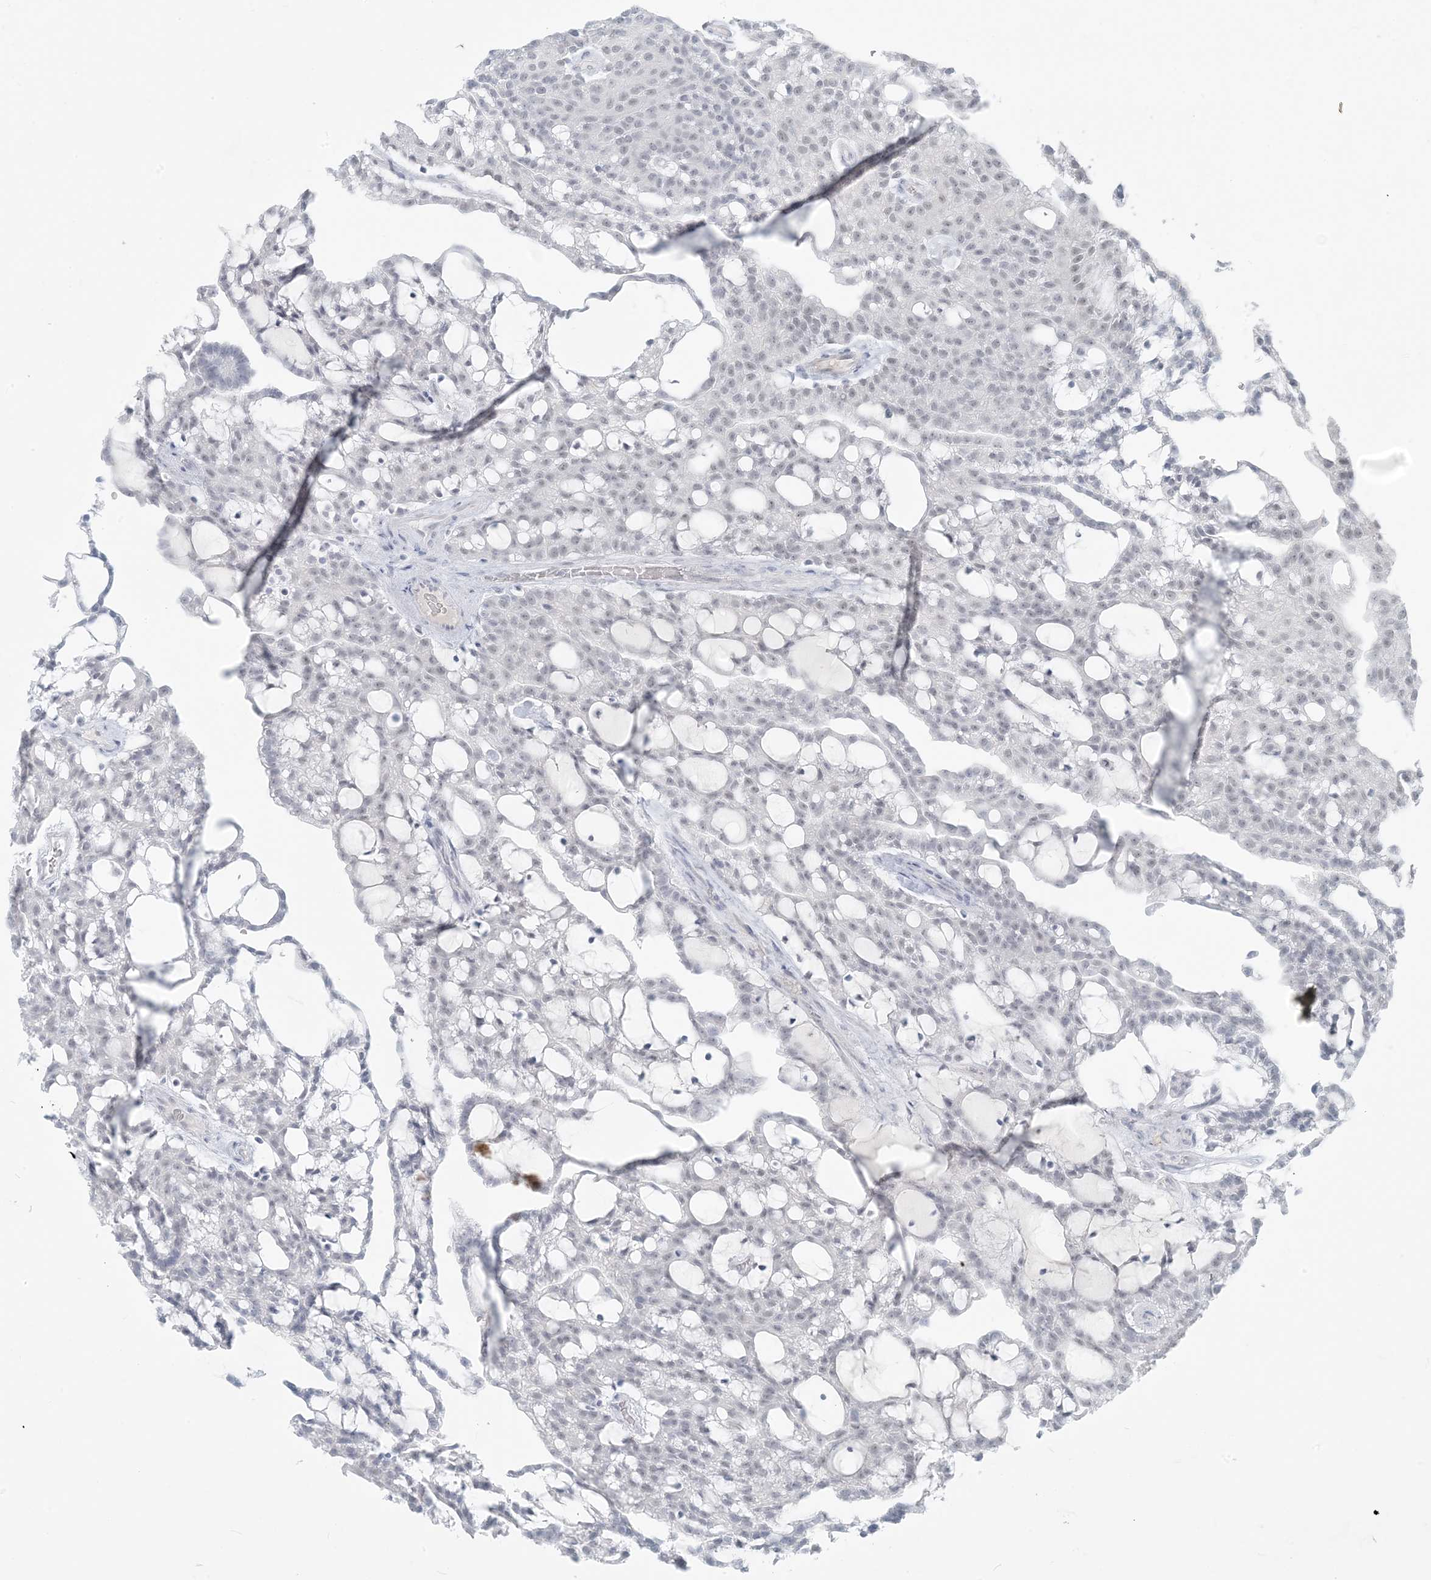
{"staining": {"intensity": "negative", "quantity": "none", "location": "none"}, "tissue": "renal cancer", "cell_type": "Tumor cells", "image_type": "cancer", "snomed": [{"axis": "morphology", "description": "Adenocarcinoma, NOS"}, {"axis": "topography", "description": "Kidney"}], "caption": "A photomicrograph of renal adenocarcinoma stained for a protein shows no brown staining in tumor cells. (Brightfield microscopy of DAB (3,3'-diaminobenzidine) IHC at high magnification).", "gene": "SCML1", "patient": {"sex": "male", "age": 63}}